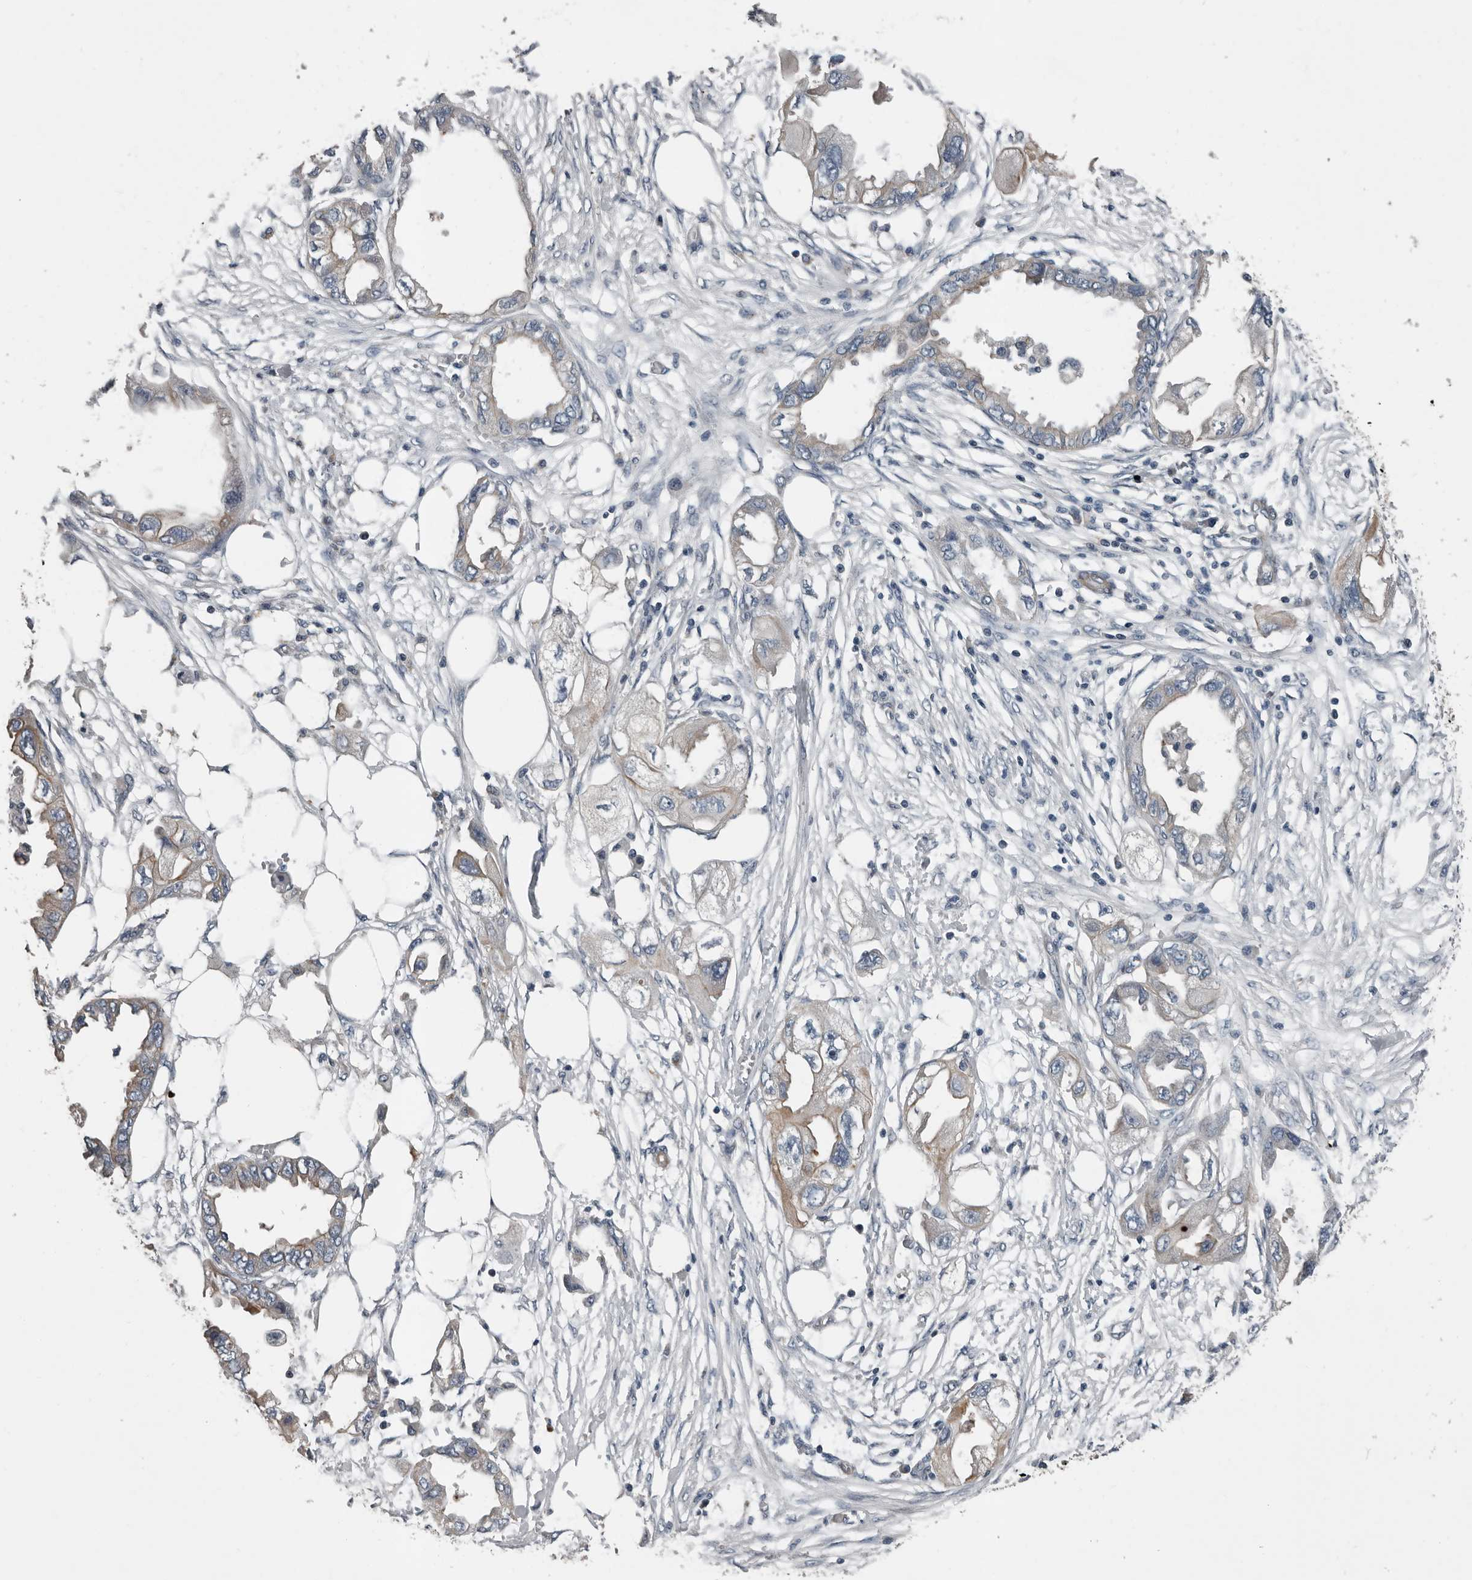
{"staining": {"intensity": "moderate", "quantity": "<25%", "location": "cytoplasmic/membranous"}, "tissue": "endometrial cancer", "cell_type": "Tumor cells", "image_type": "cancer", "snomed": [{"axis": "morphology", "description": "Adenocarcinoma, NOS"}, {"axis": "morphology", "description": "Adenocarcinoma, metastatic, NOS"}, {"axis": "topography", "description": "Adipose tissue"}, {"axis": "topography", "description": "Endometrium"}], "caption": "A low amount of moderate cytoplasmic/membranous staining is present in approximately <25% of tumor cells in endometrial cancer tissue.", "gene": "DPY19L4", "patient": {"sex": "female", "age": 67}}